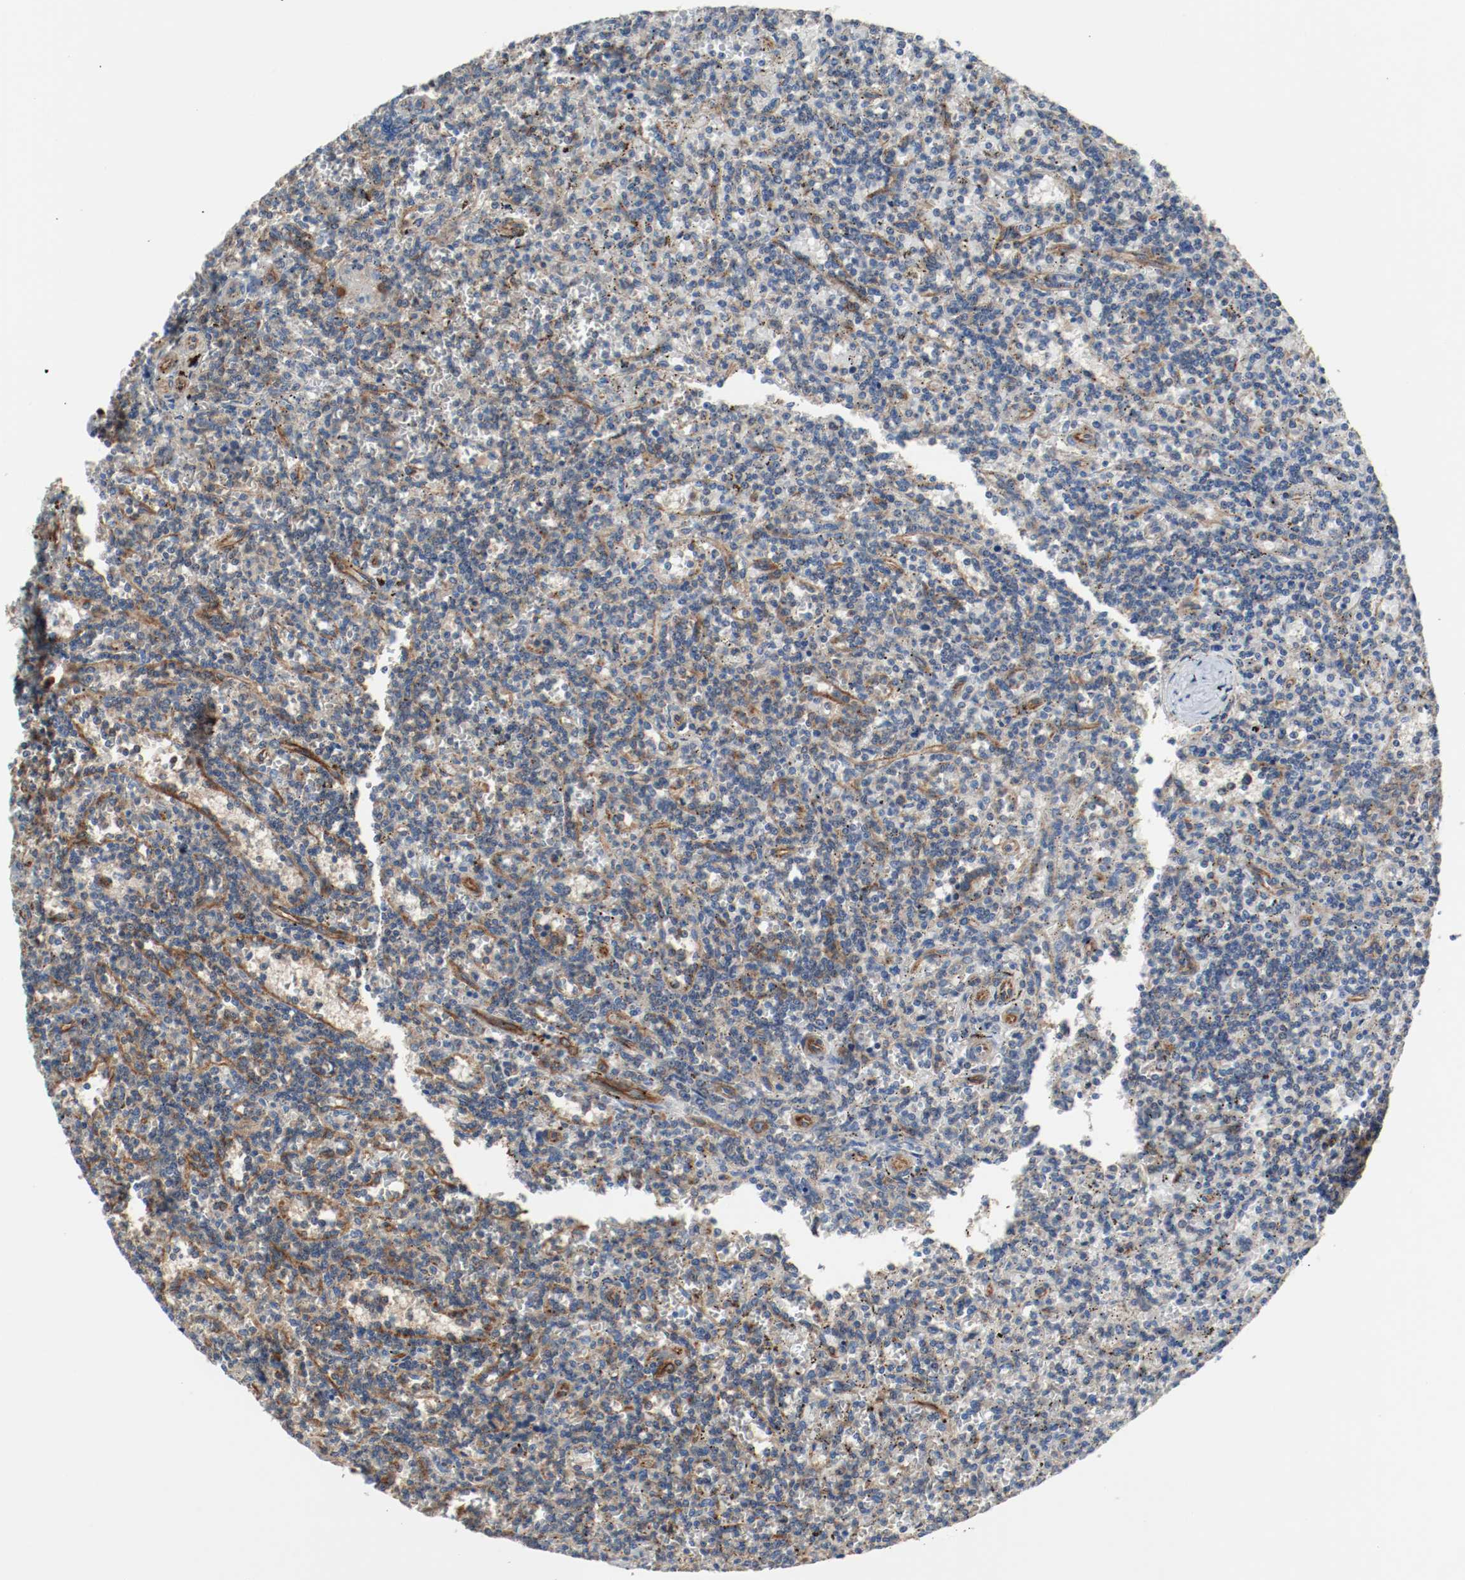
{"staining": {"intensity": "moderate", "quantity": "<25%", "location": "cytoplasmic/membranous"}, "tissue": "lymphoma", "cell_type": "Tumor cells", "image_type": "cancer", "snomed": [{"axis": "morphology", "description": "Malignant lymphoma, non-Hodgkin's type, Low grade"}, {"axis": "topography", "description": "Spleen"}], "caption": "A micrograph showing moderate cytoplasmic/membranous staining in approximately <25% of tumor cells in lymphoma, as visualized by brown immunohistochemical staining.", "gene": "TUBA3D", "patient": {"sex": "male", "age": 73}}